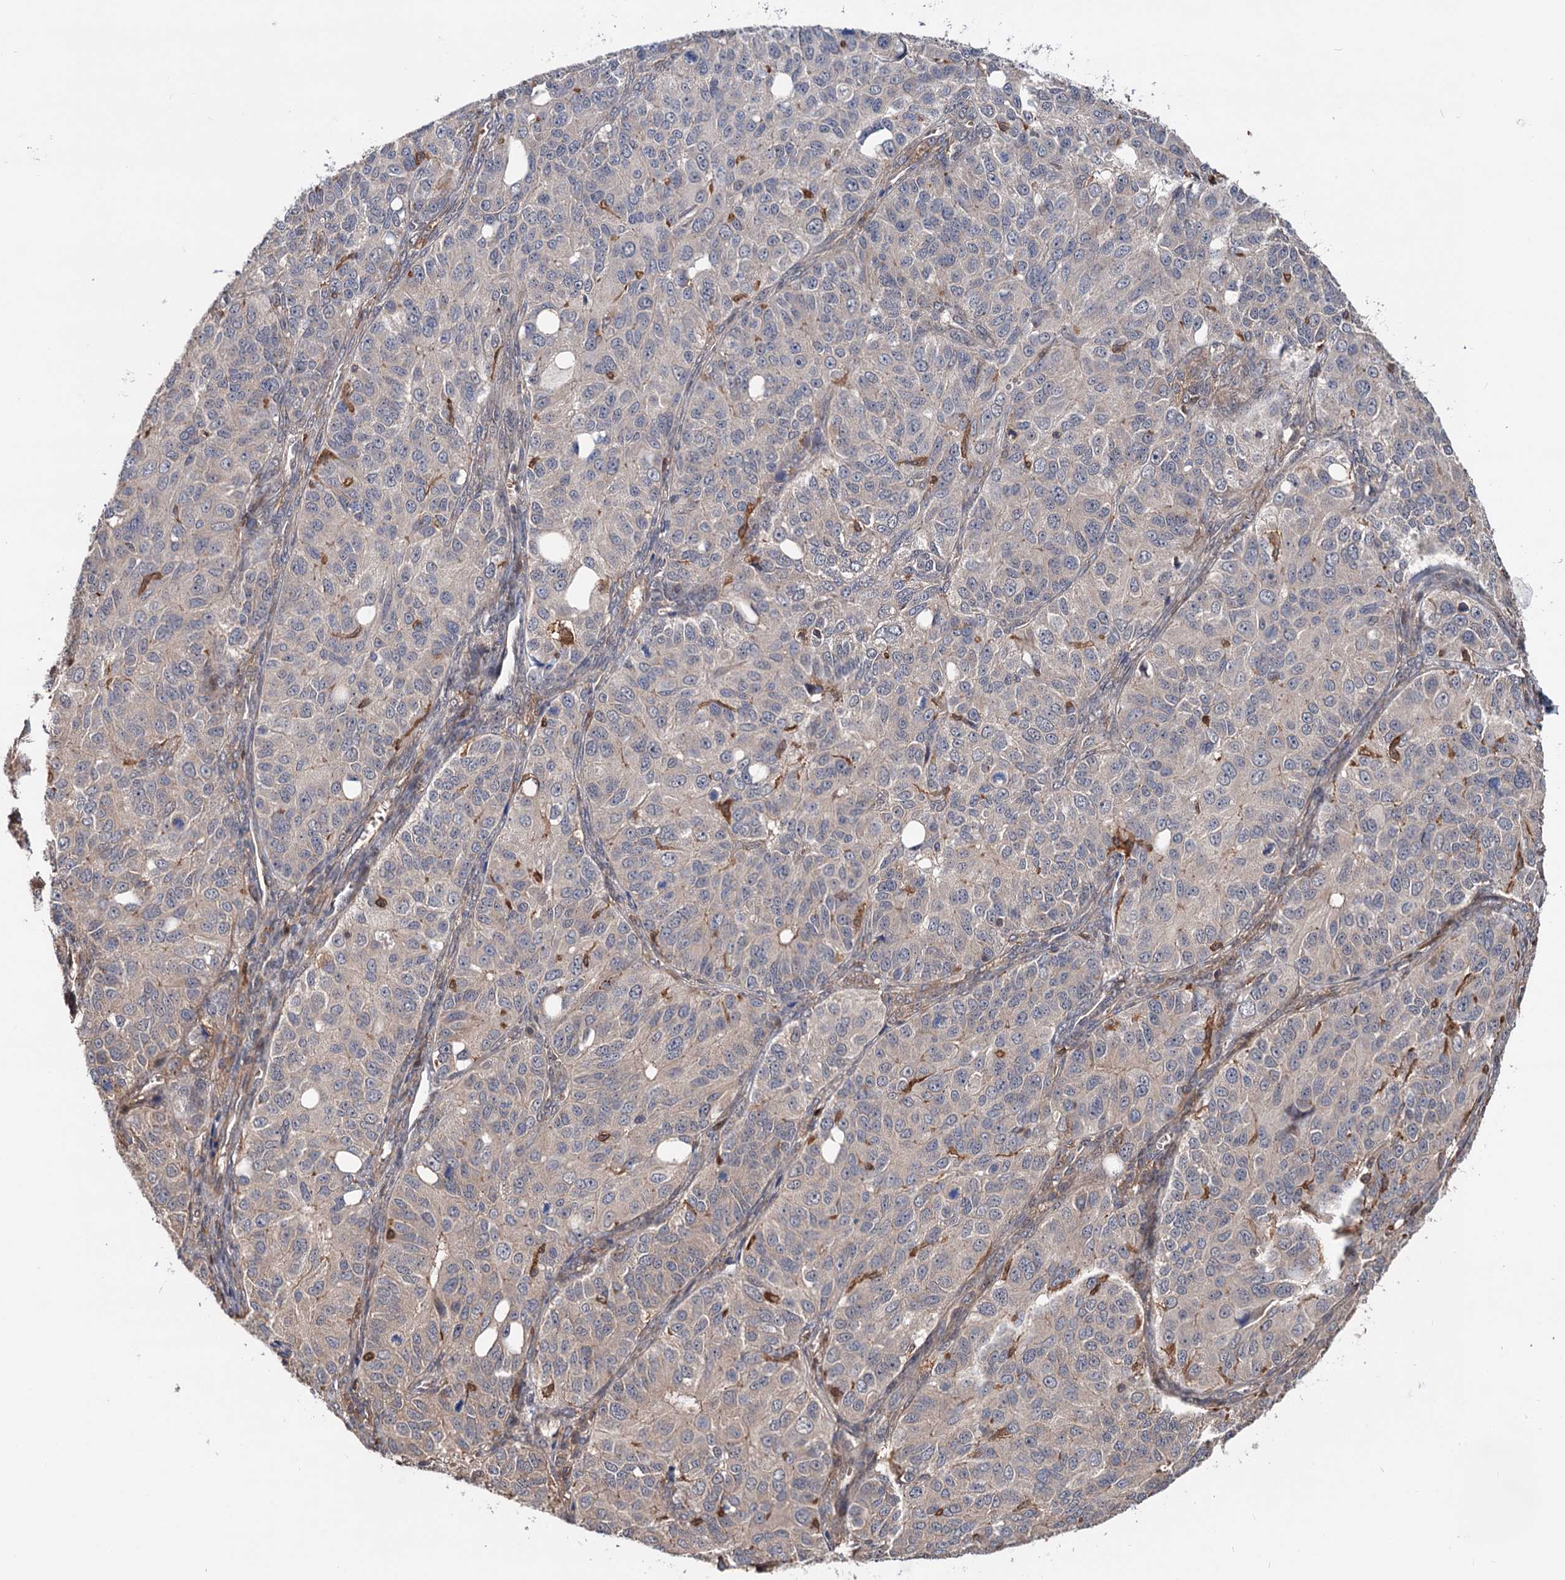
{"staining": {"intensity": "moderate", "quantity": "<25%", "location": "cytoplasmic/membranous"}, "tissue": "ovarian cancer", "cell_type": "Tumor cells", "image_type": "cancer", "snomed": [{"axis": "morphology", "description": "Carcinoma, endometroid"}, {"axis": "topography", "description": "Ovary"}], "caption": "Tumor cells show low levels of moderate cytoplasmic/membranous expression in about <25% of cells in human ovarian cancer (endometroid carcinoma).", "gene": "GRIP1", "patient": {"sex": "female", "age": 51}}